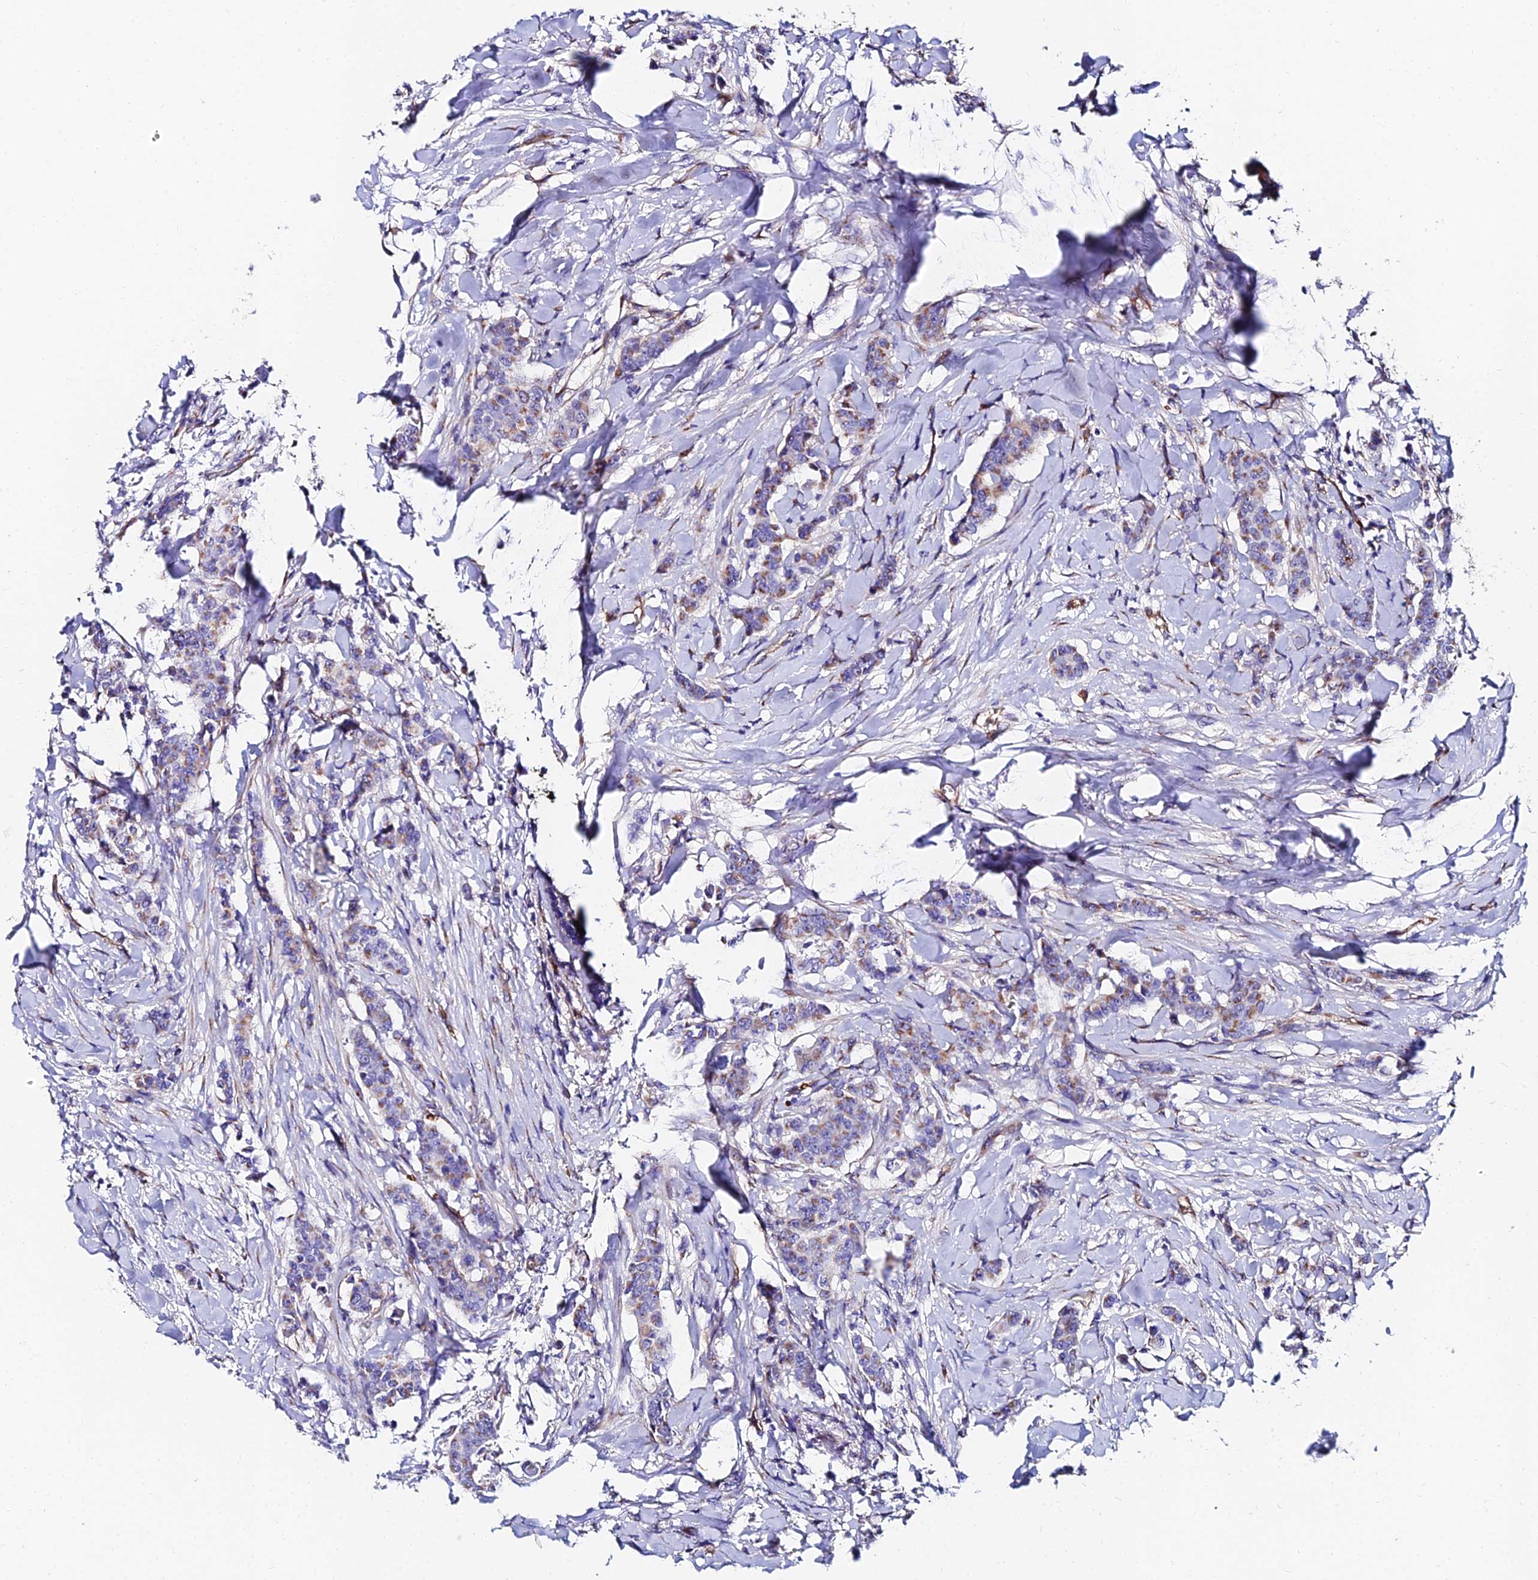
{"staining": {"intensity": "weak", "quantity": "25%-75%", "location": "cytoplasmic/membranous"}, "tissue": "breast cancer", "cell_type": "Tumor cells", "image_type": "cancer", "snomed": [{"axis": "morphology", "description": "Duct carcinoma"}, {"axis": "topography", "description": "Breast"}], "caption": "The photomicrograph demonstrates staining of infiltrating ductal carcinoma (breast), revealing weak cytoplasmic/membranous protein expression (brown color) within tumor cells. The protein is stained brown, and the nuclei are stained in blue (DAB IHC with brightfield microscopy, high magnification).", "gene": "ADGRF3", "patient": {"sex": "female", "age": 40}}